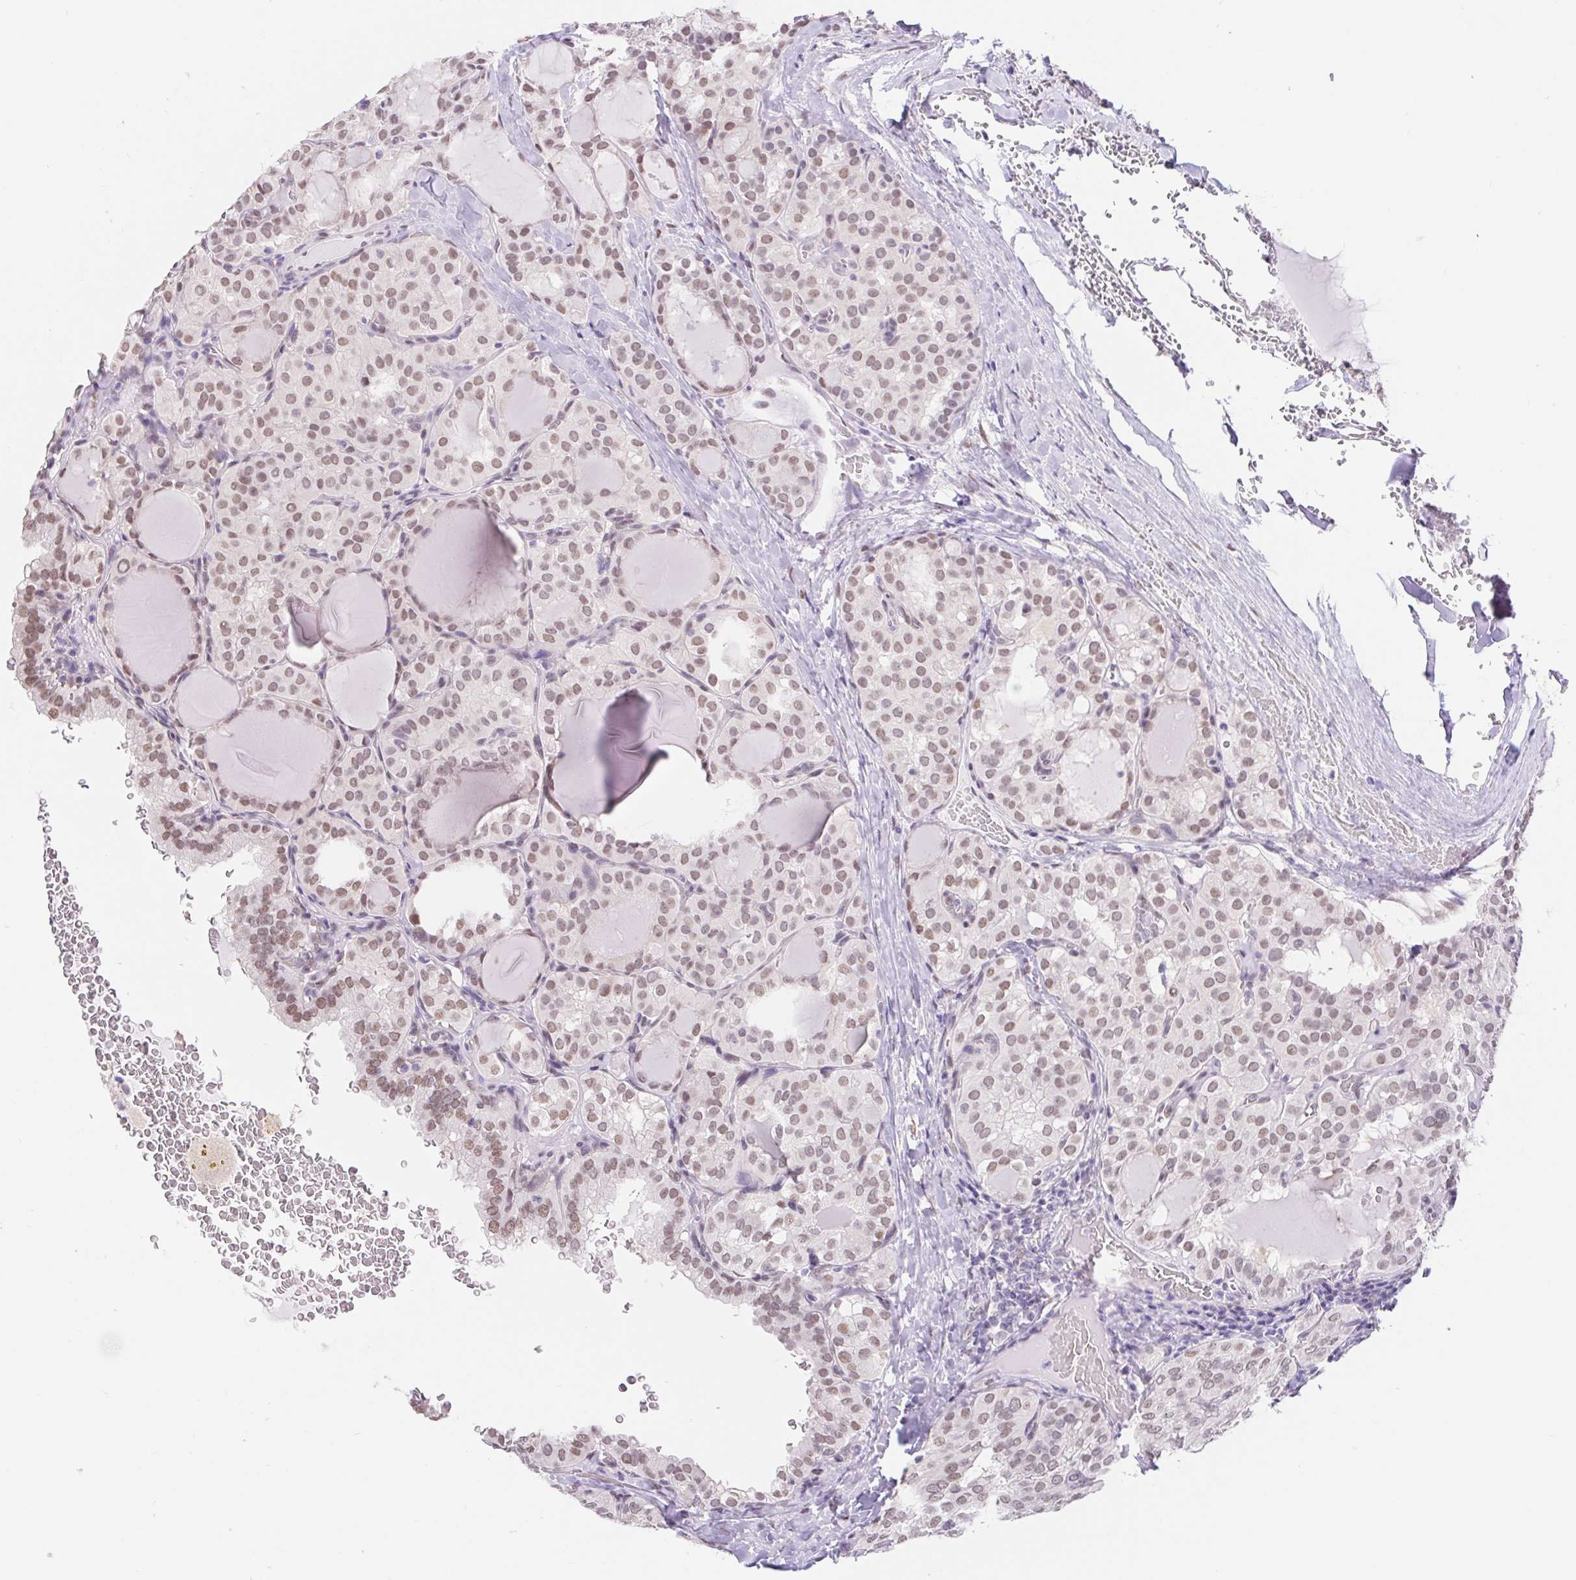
{"staining": {"intensity": "weak", "quantity": ">75%", "location": "nuclear"}, "tissue": "thyroid cancer", "cell_type": "Tumor cells", "image_type": "cancer", "snomed": [{"axis": "morphology", "description": "Papillary adenocarcinoma, NOS"}, {"axis": "topography", "description": "Thyroid gland"}], "caption": "High-magnification brightfield microscopy of thyroid papillary adenocarcinoma stained with DAB (3,3'-diaminobenzidine) (brown) and counterstained with hematoxylin (blue). tumor cells exhibit weak nuclear staining is appreciated in approximately>75% of cells.", "gene": "CAND1", "patient": {"sex": "male", "age": 20}}